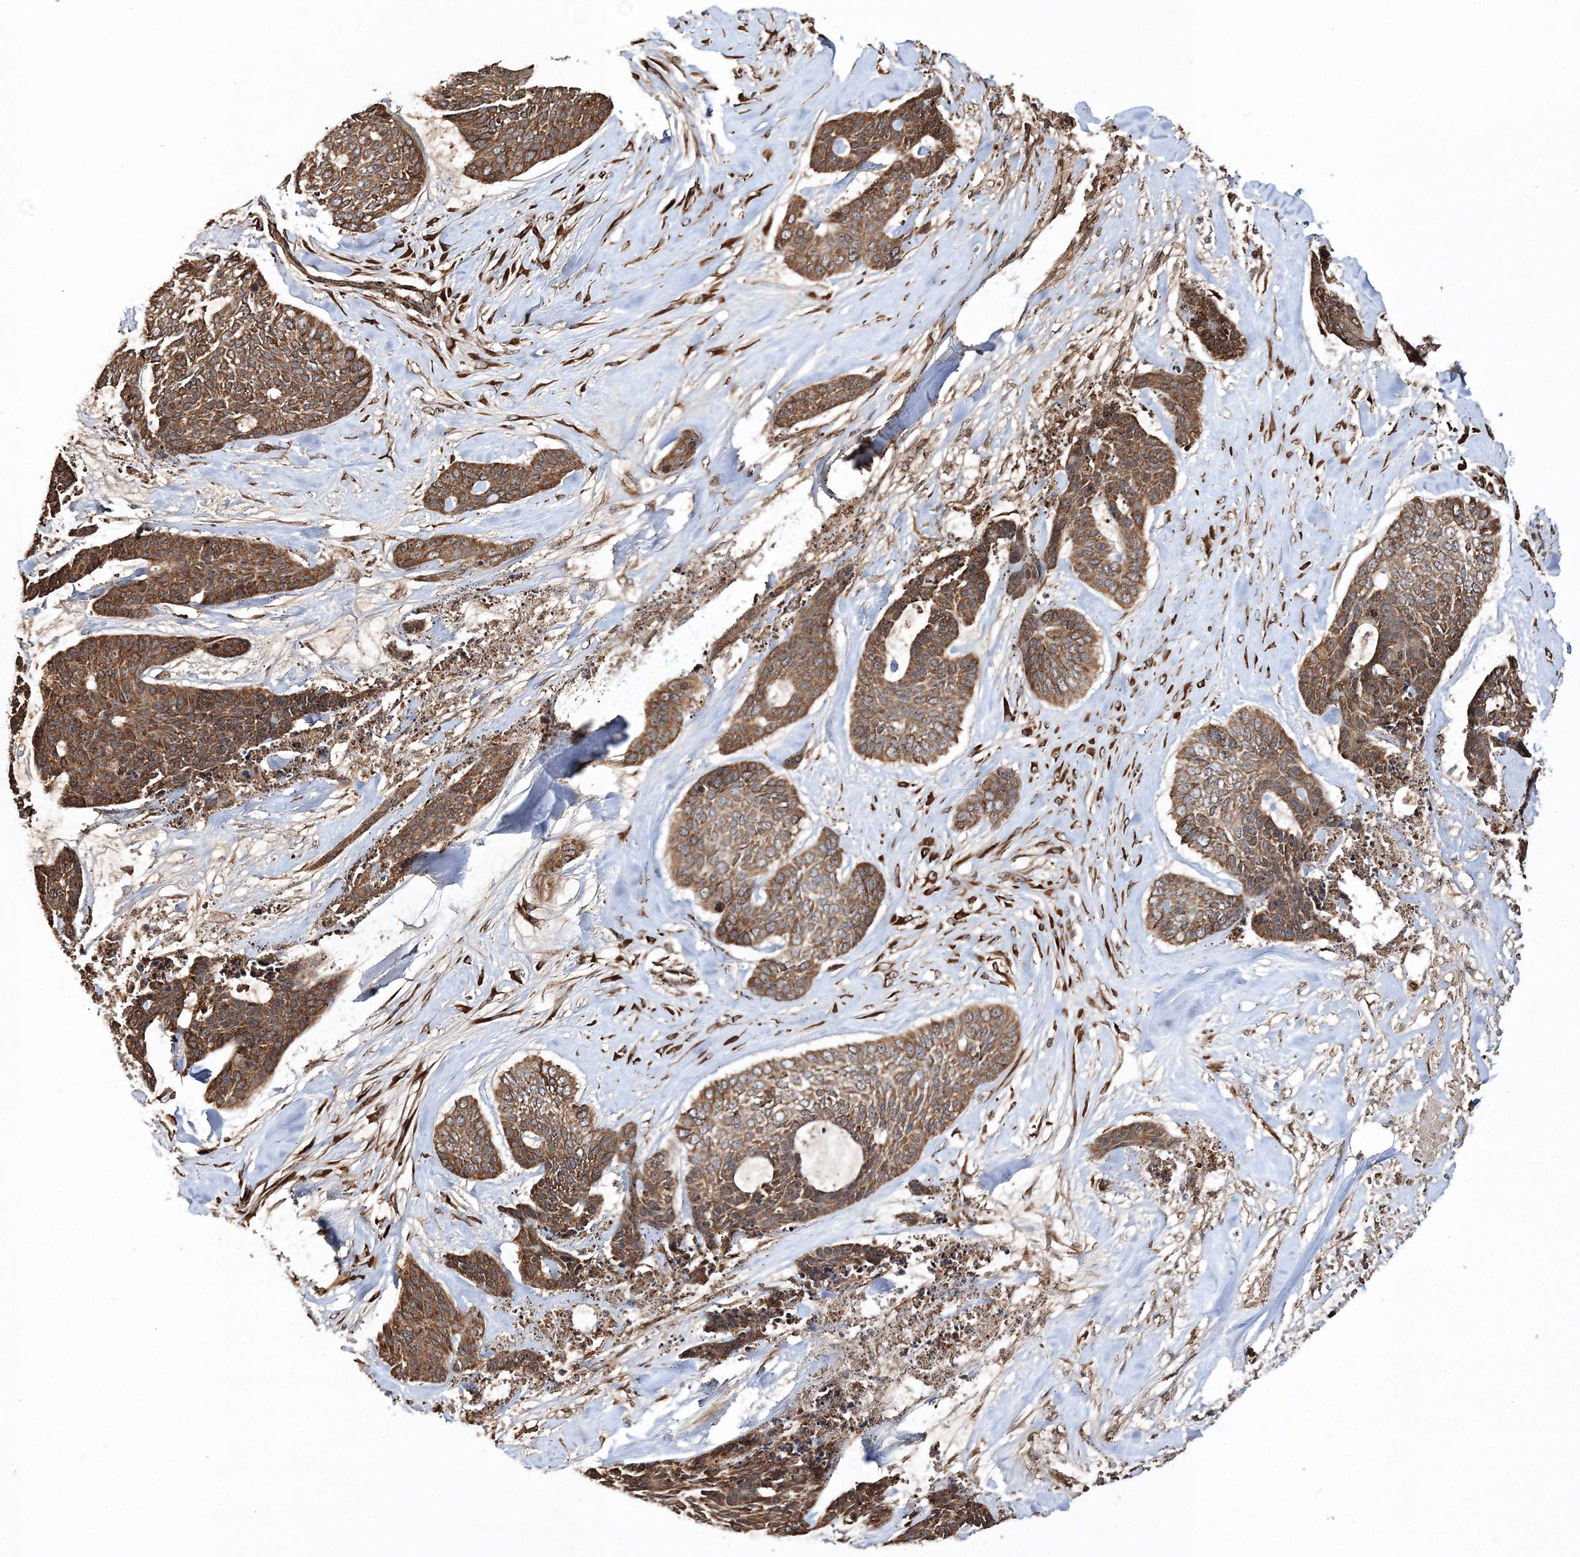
{"staining": {"intensity": "moderate", "quantity": ">75%", "location": "cytoplasmic/membranous"}, "tissue": "skin cancer", "cell_type": "Tumor cells", "image_type": "cancer", "snomed": [{"axis": "morphology", "description": "Basal cell carcinoma"}, {"axis": "topography", "description": "Skin"}], "caption": "Immunohistochemical staining of skin cancer reveals medium levels of moderate cytoplasmic/membranous positivity in about >75% of tumor cells.", "gene": "SCRN3", "patient": {"sex": "female", "age": 64}}